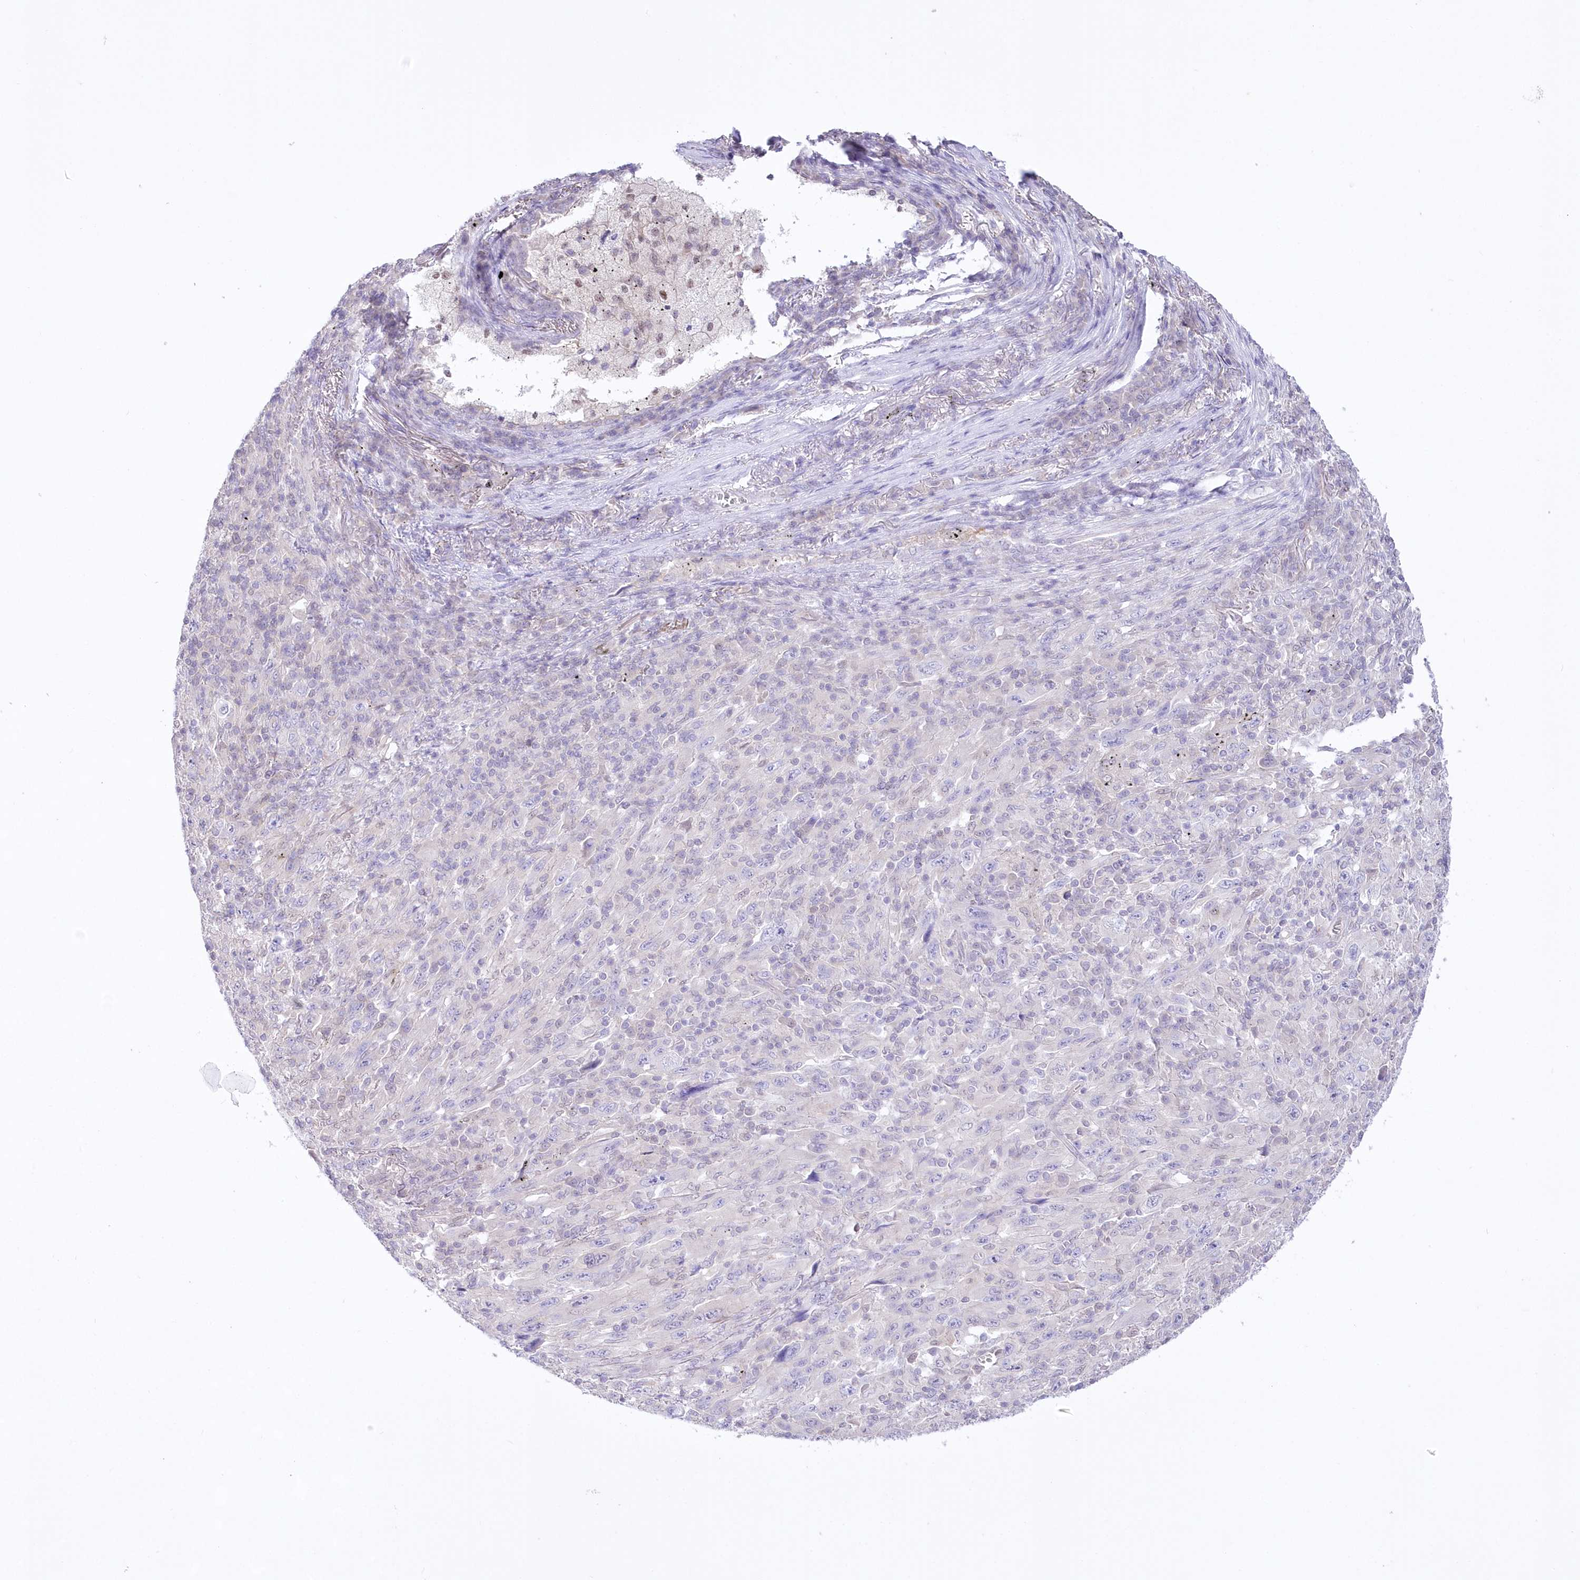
{"staining": {"intensity": "negative", "quantity": "none", "location": "none"}, "tissue": "melanoma", "cell_type": "Tumor cells", "image_type": "cancer", "snomed": [{"axis": "morphology", "description": "Malignant melanoma, Metastatic site"}, {"axis": "topography", "description": "Skin"}], "caption": "Immunohistochemistry (IHC) photomicrograph of neoplastic tissue: human melanoma stained with DAB reveals no significant protein staining in tumor cells.", "gene": "UBA6", "patient": {"sex": "female", "age": 56}}